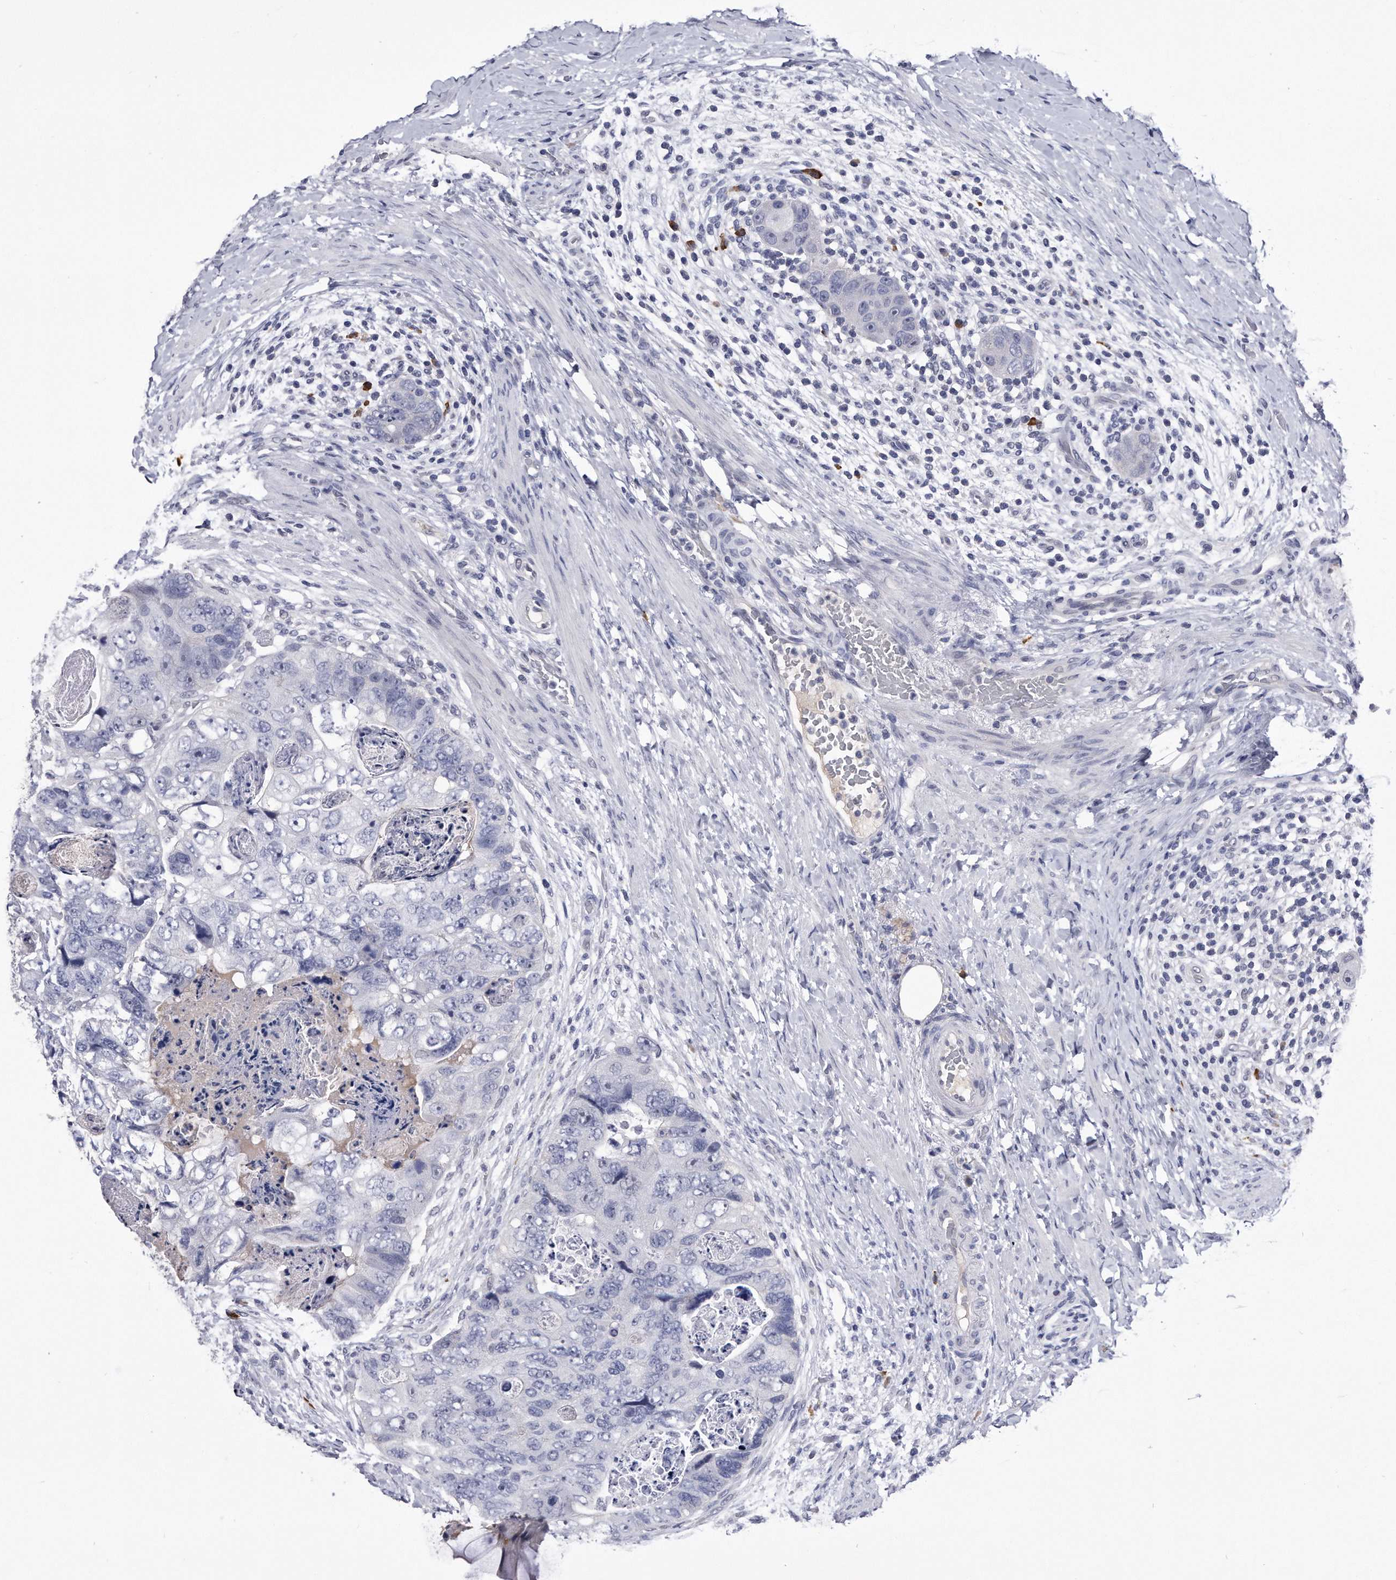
{"staining": {"intensity": "negative", "quantity": "none", "location": "none"}, "tissue": "colorectal cancer", "cell_type": "Tumor cells", "image_type": "cancer", "snomed": [{"axis": "morphology", "description": "Adenocarcinoma, NOS"}, {"axis": "topography", "description": "Rectum"}], "caption": "Immunohistochemical staining of human colorectal adenocarcinoma shows no significant staining in tumor cells. Nuclei are stained in blue.", "gene": "KCTD8", "patient": {"sex": "male", "age": 59}}